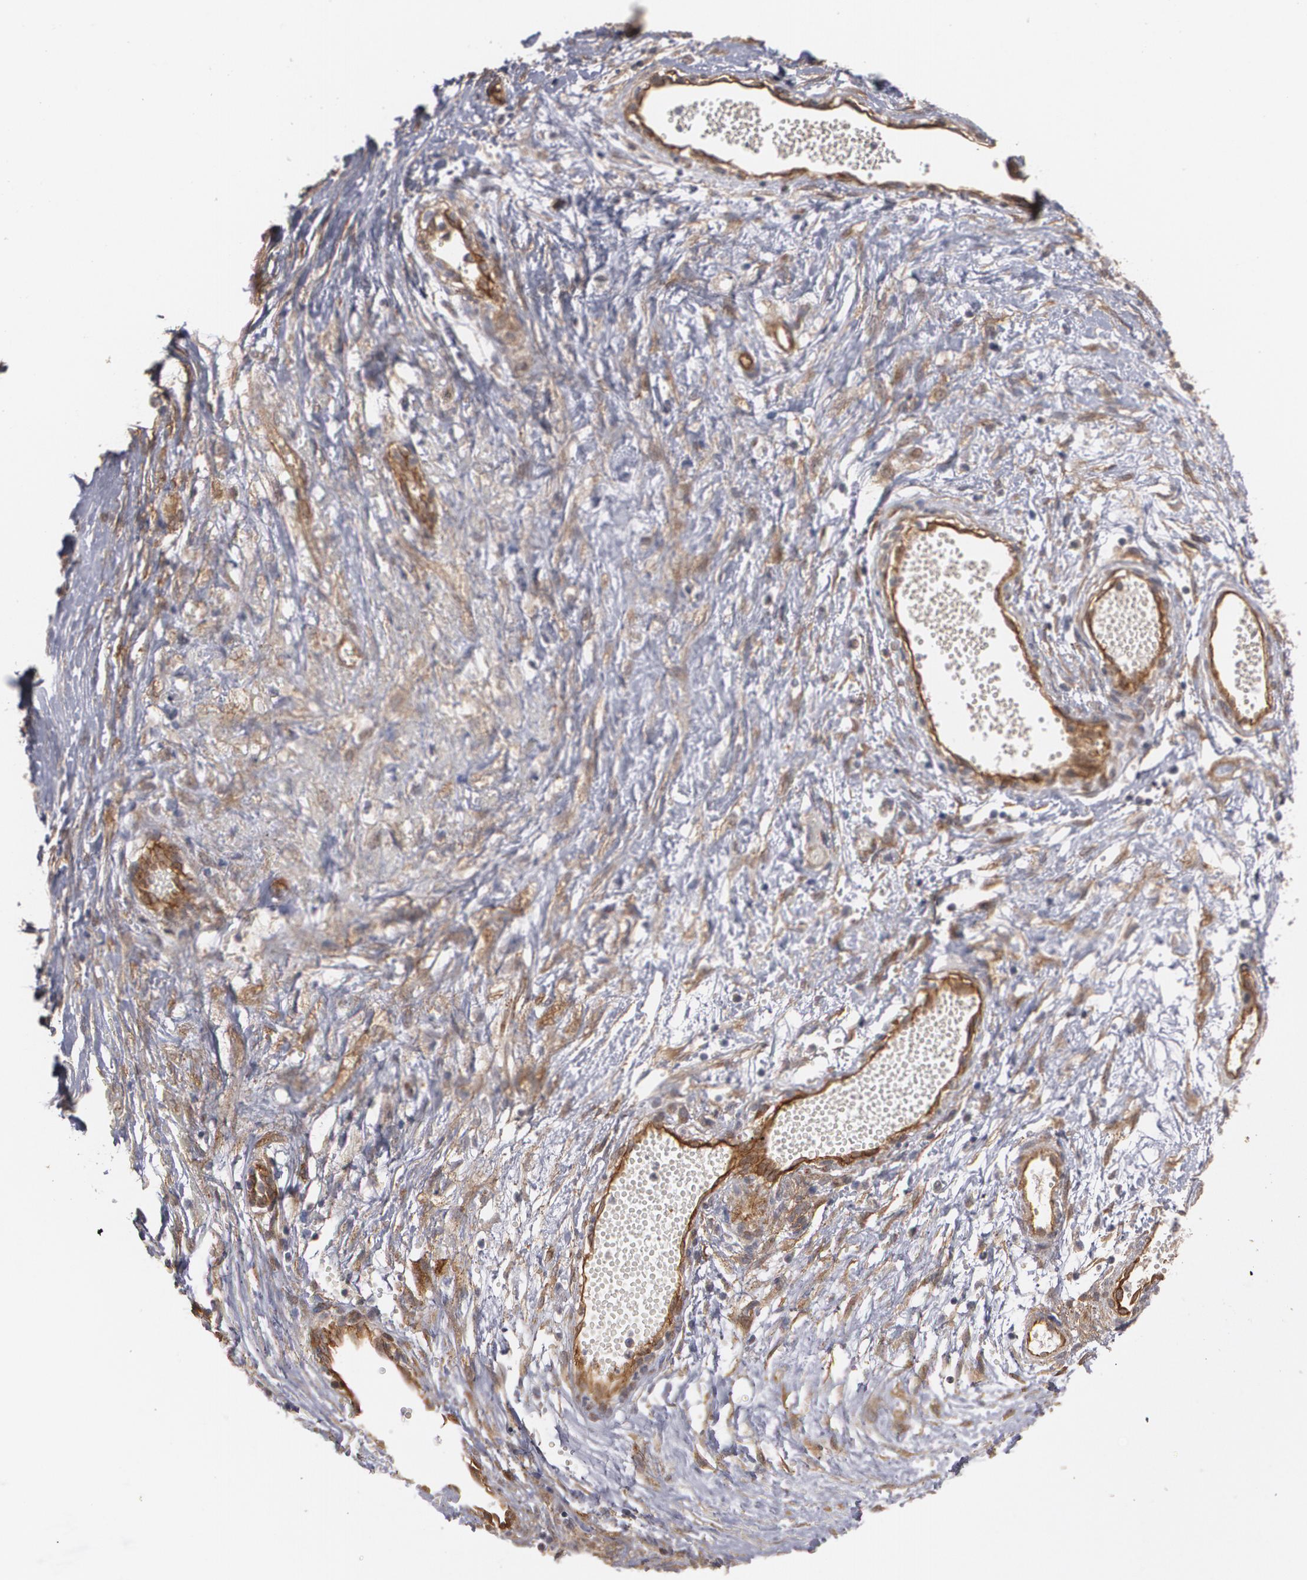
{"staining": {"intensity": "moderate", "quantity": ">75%", "location": "cytoplasmic/membranous"}, "tissue": "ovarian cancer", "cell_type": "Tumor cells", "image_type": "cancer", "snomed": [{"axis": "morphology", "description": "Carcinoma, endometroid"}, {"axis": "topography", "description": "Ovary"}], "caption": "The photomicrograph shows a brown stain indicating the presence of a protein in the cytoplasmic/membranous of tumor cells in ovarian endometroid carcinoma.", "gene": "TJP1", "patient": {"sex": "female", "age": 42}}